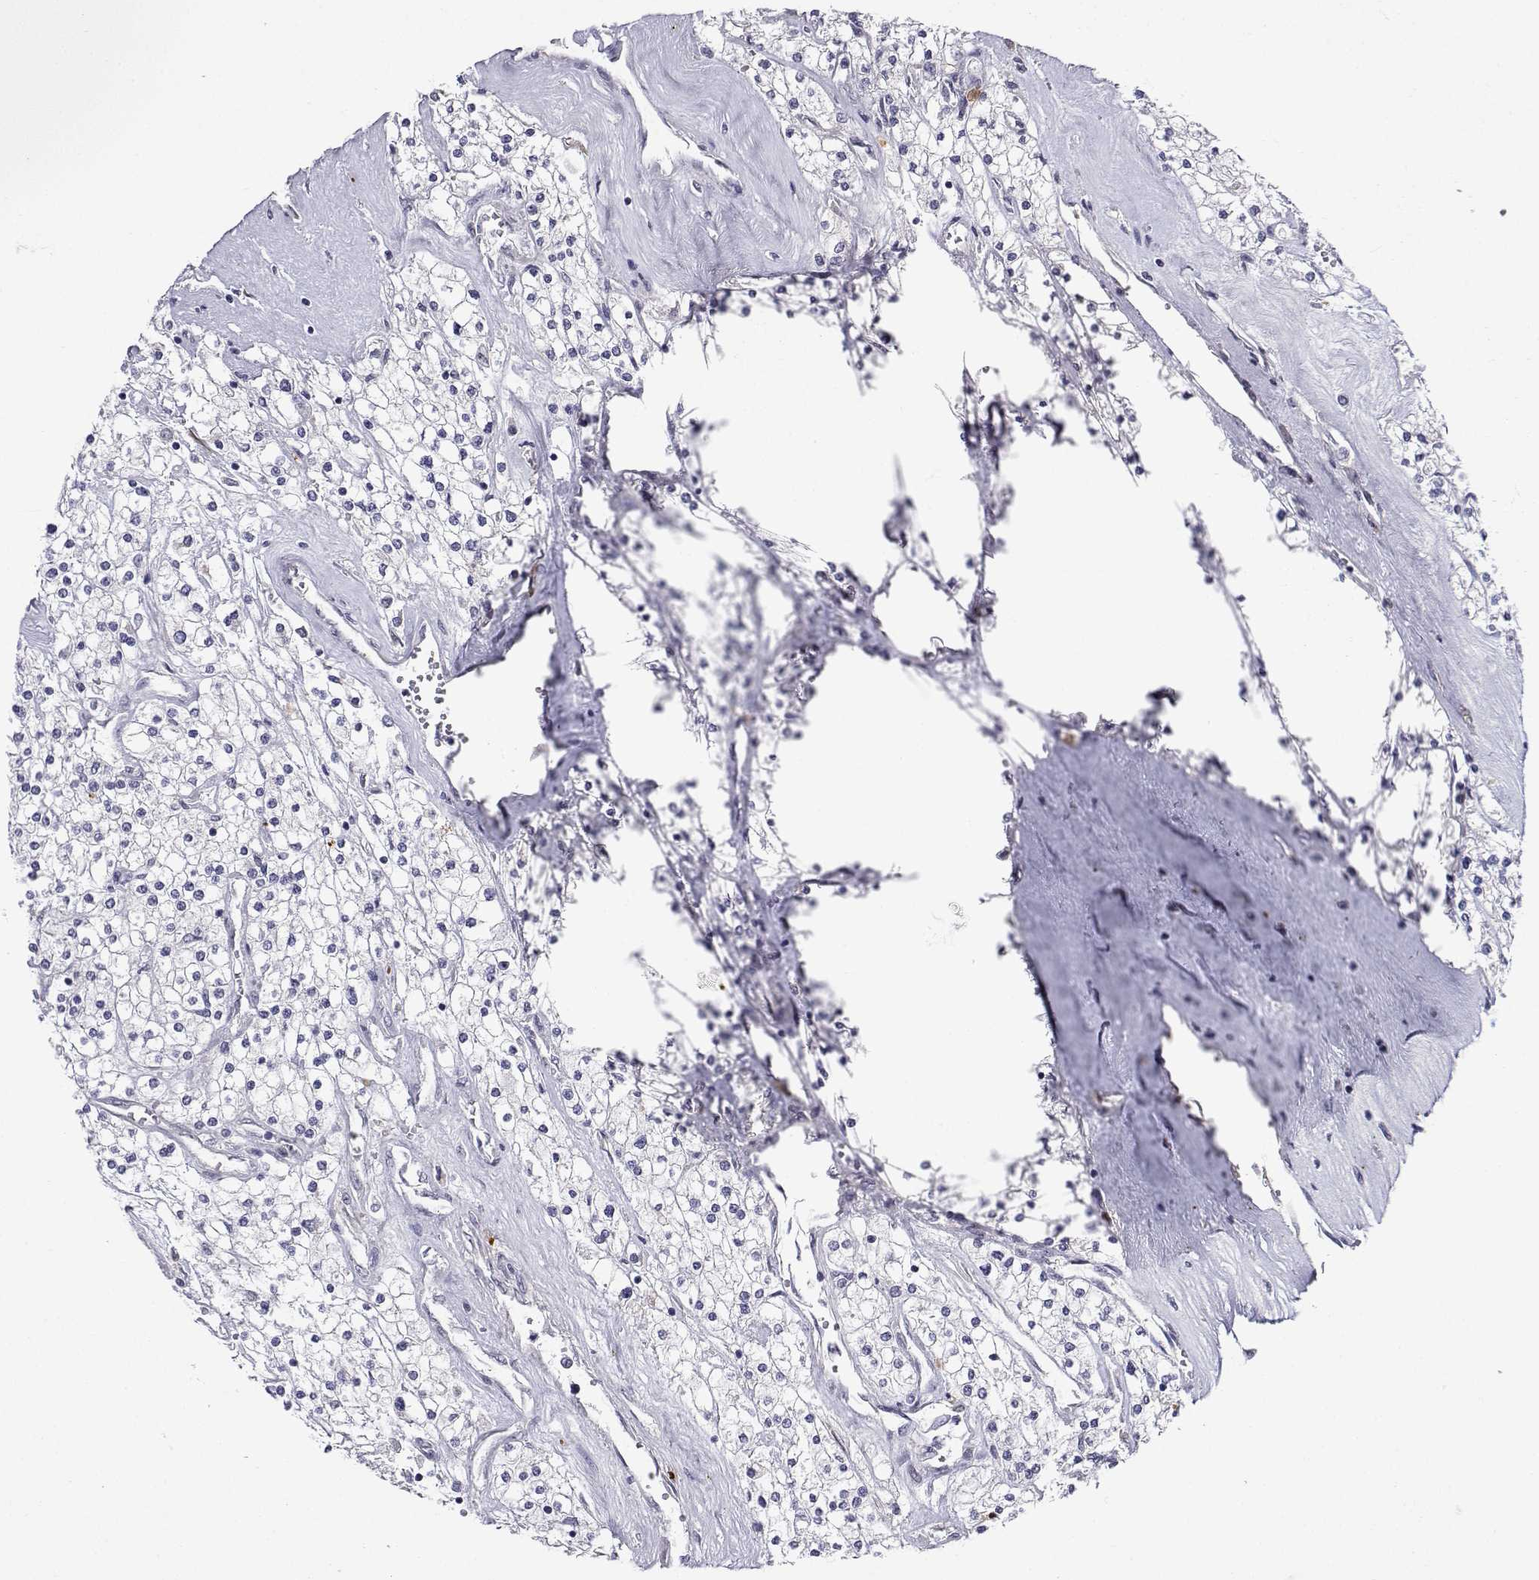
{"staining": {"intensity": "negative", "quantity": "none", "location": "none"}, "tissue": "renal cancer", "cell_type": "Tumor cells", "image_type": "cancer", "snomed": [{"axis": "morphology", "description": "Adenocarcinoma, NOS"}, {"axis": "topography", "description": "Kidney"}], "caption": "DAB immunohistochemical staining of human renal adenocarcinoma shows no significant staining in tumor cells.", "gene": "SLC6A3", "patient": {"sex": "male", "age": 80}}